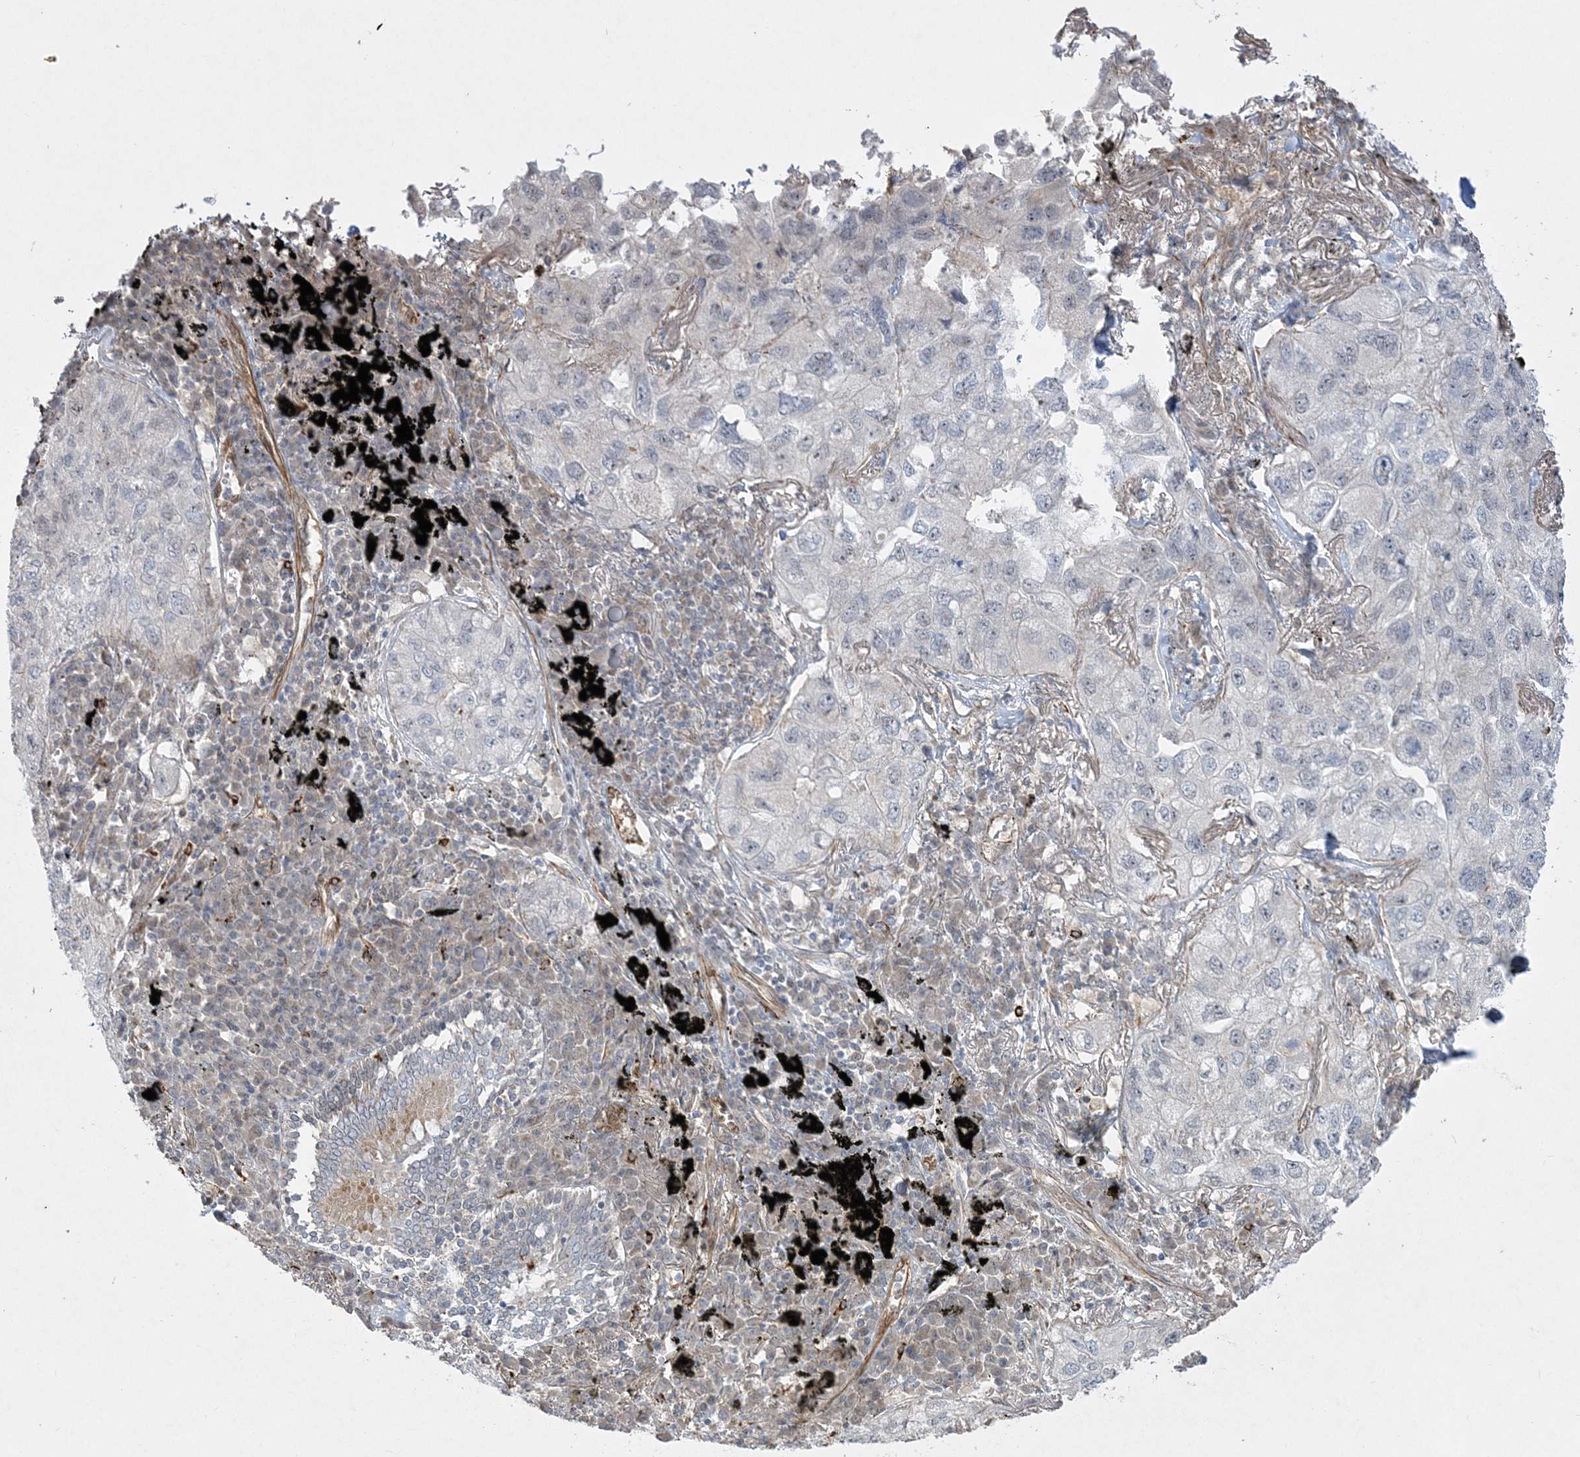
{"staining": {"intensity": "negative", "quantity": "none", "location": "none"}, "tissue": "lung cancer", "cell_type": "Tumor cells", "image_type": "cancer", "snomed": [{"axis": "morphology", "description": "Adenocarcinoma, NOS"}, {"axis": "topography", "description": "Lung"}], "caption": "This is an immunohistochemistry (IHC) histopathology image of lung adenocarcinoma. There is no positivity in tumor cells.", "gene": "INPP1", "patient": {"sex": "male", "age": 65}}